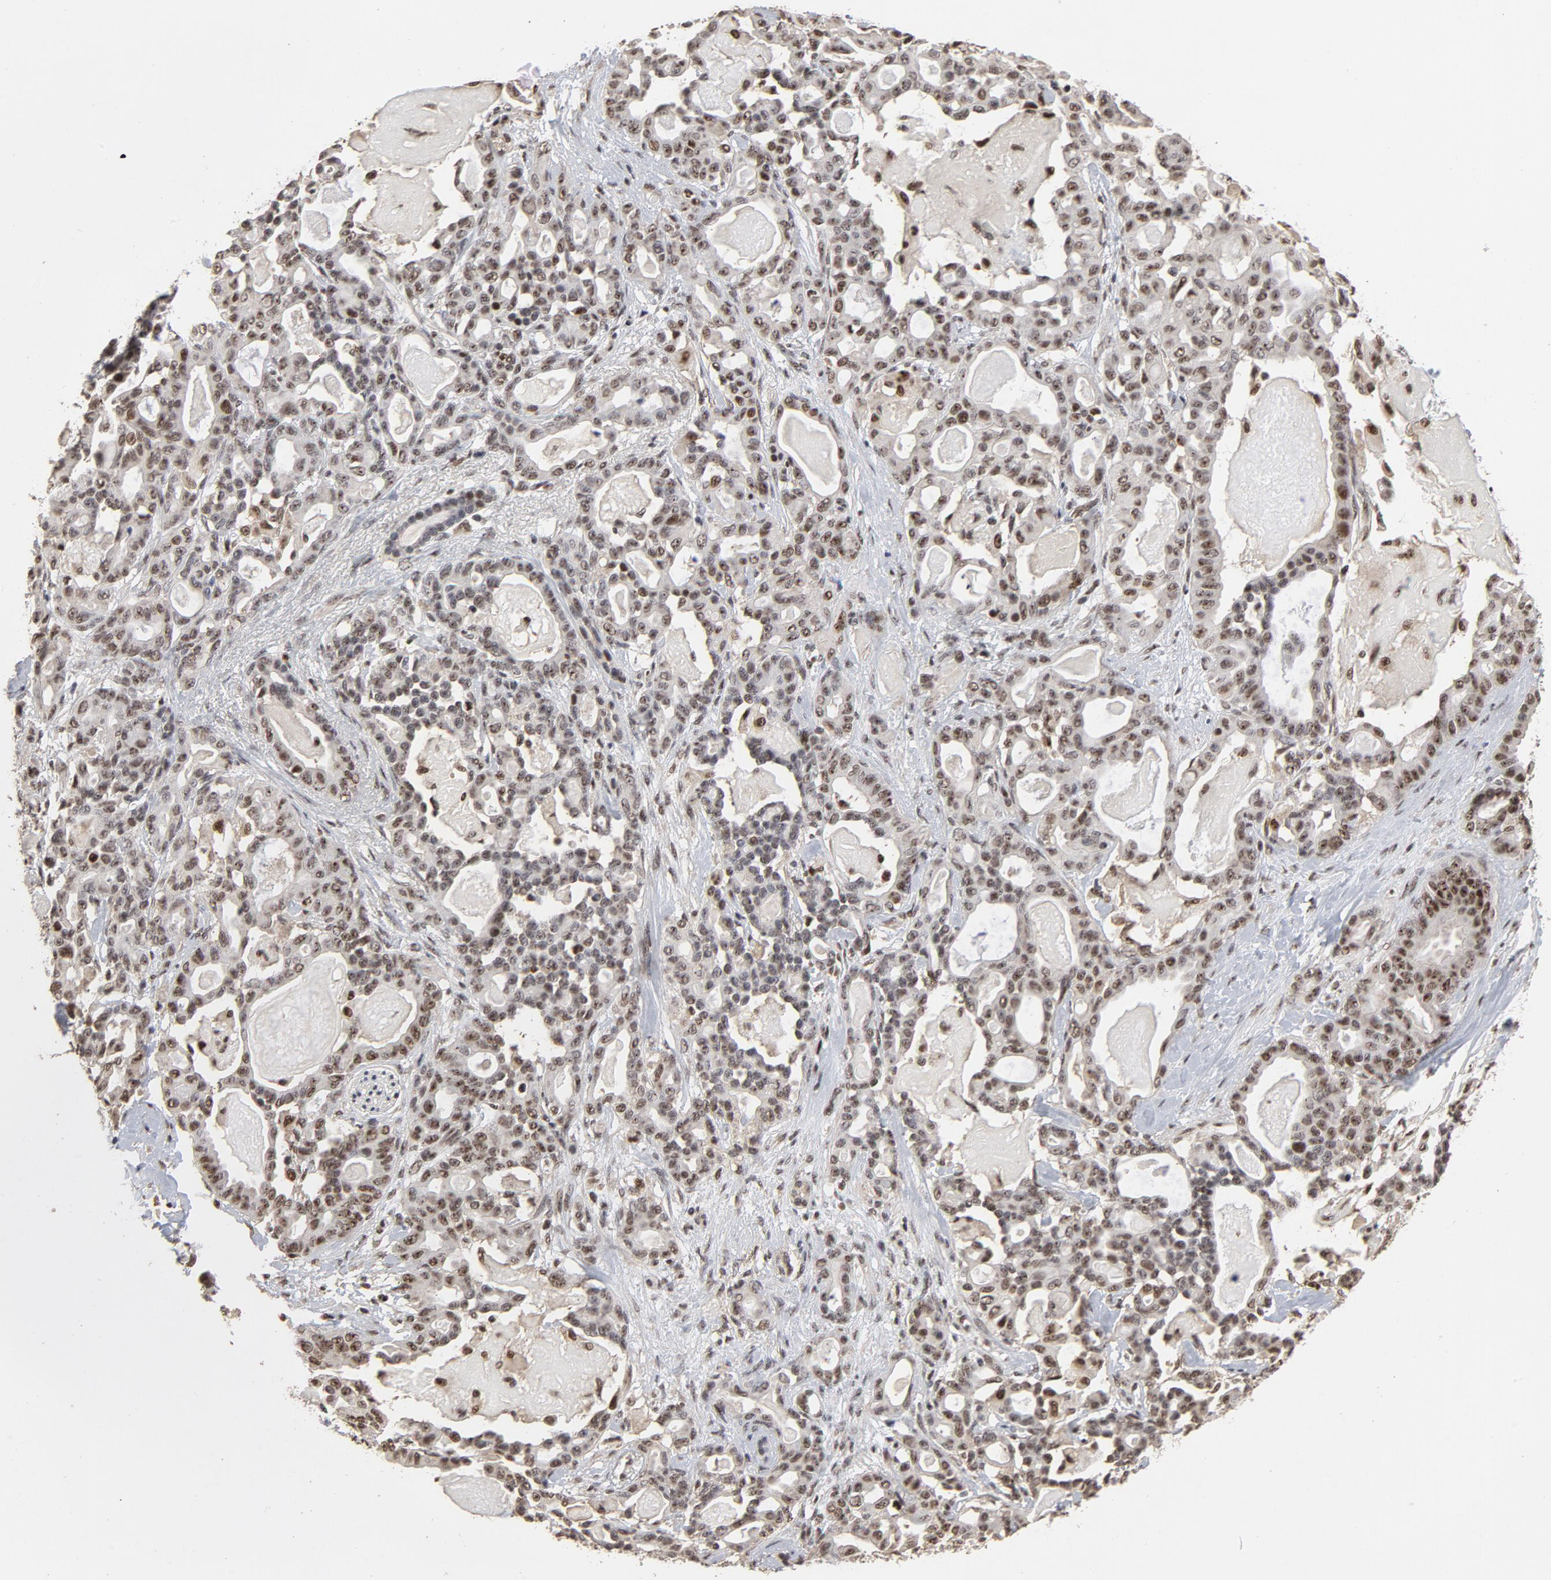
{"staining": {"intensity": "moderate", "quantity": "25%-75%", "location": "nuclear"}, "tissue": "pancreatic cancer", "cell_type": "Tumor cells", "image_type": "cancer", "snomed": [{"axis": "morphology", "description": "Adenocarcinoma, NOS"}, {"axis": "topography", "description": "Pancreas"}], "caption": "Pancreatic cancer stained for a protein demonstrates moderate nuclear positivity in tumor cells.", "gene": "TP53RK", "patient": {"sex": "male", "age": 63}}